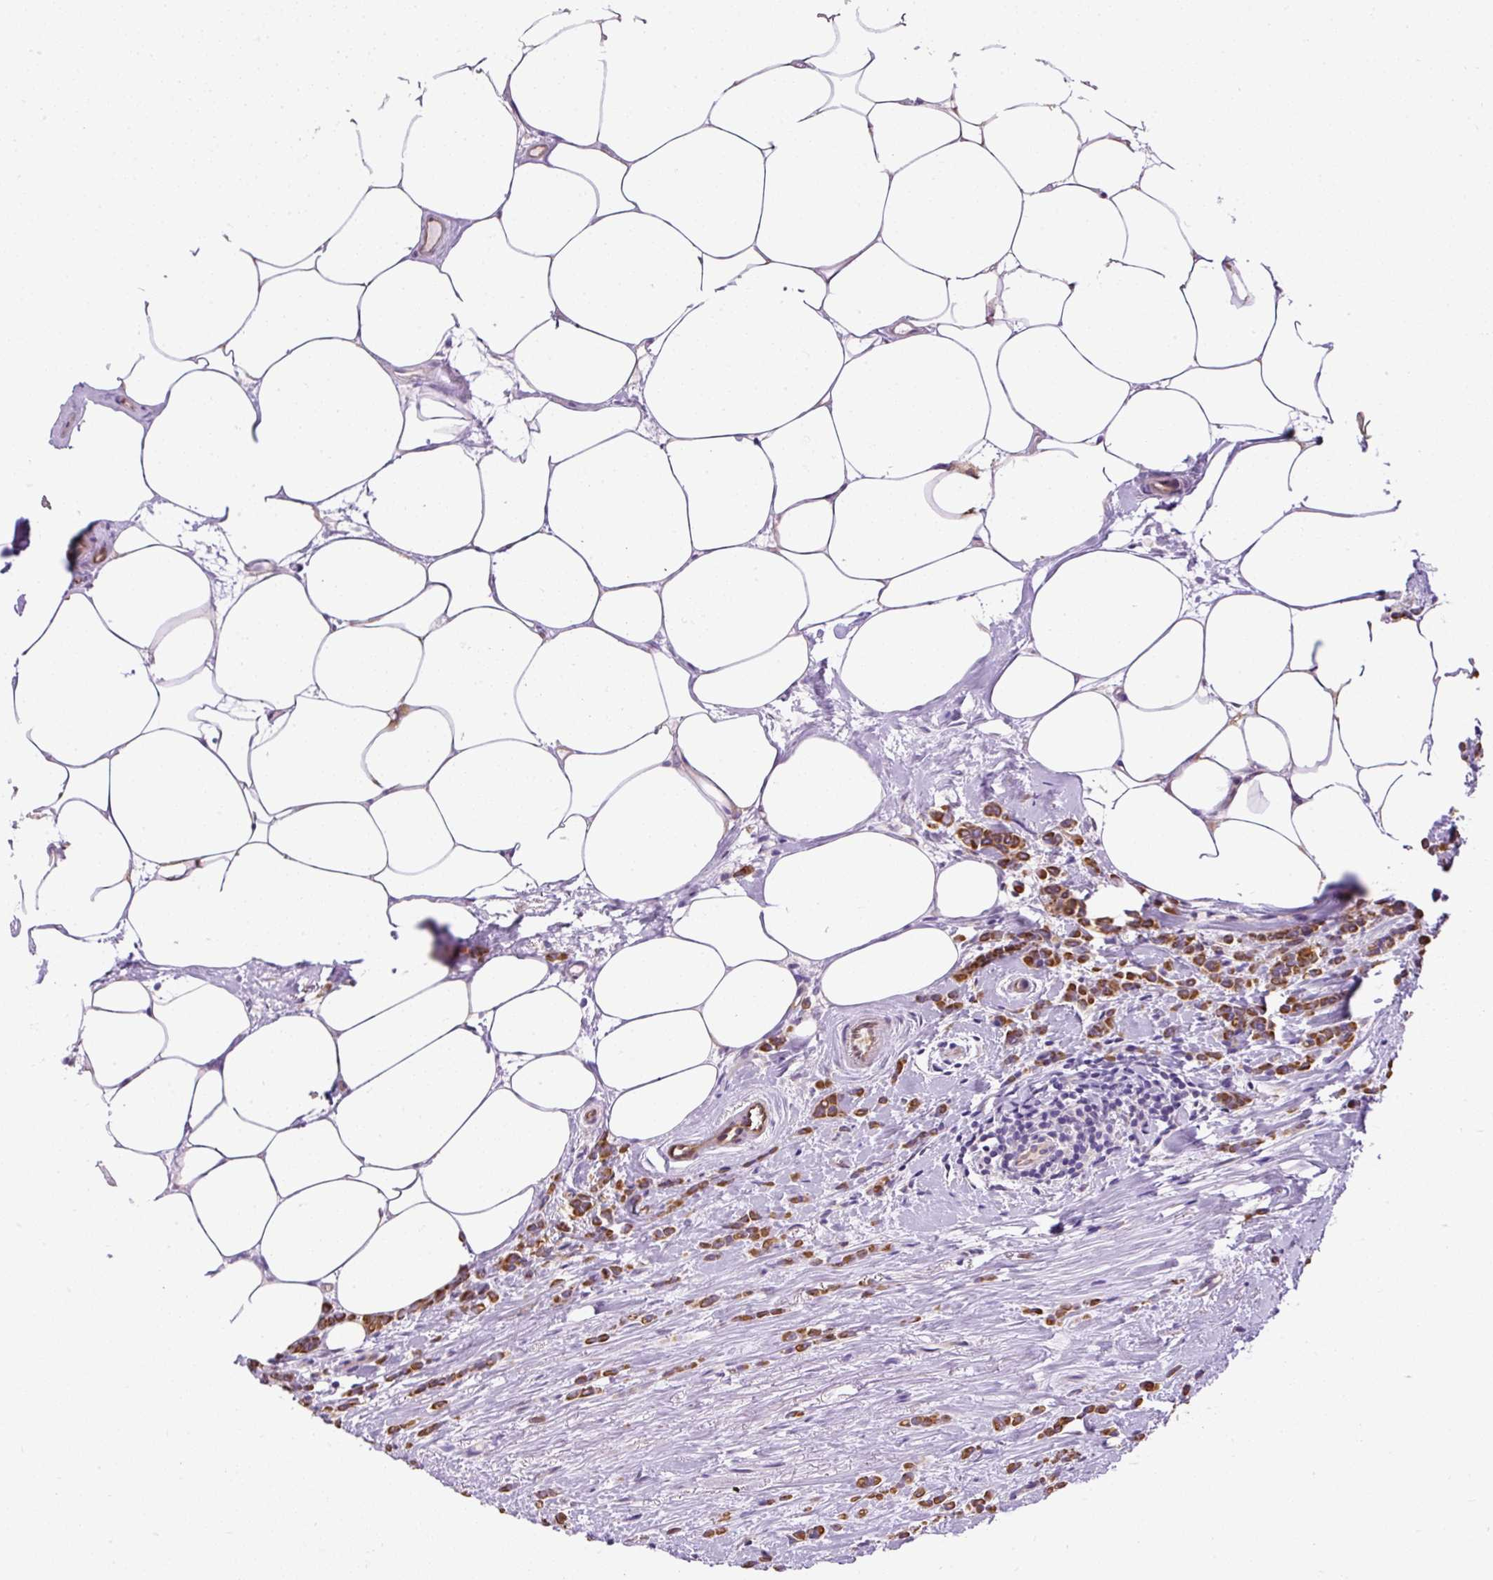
{"staining": {"intensity": "moderate", "quantity": ">75%", "location": "cytoplasmic/membranous"}, "tissue": "breast cancer", "cell_type": "Tumor cells", "image_type": "cancer", "snomed": [{"axis": "morphology", "description": "Lobular carcinoma"}, {"axis": "topography", "description": "Breast"}], "caption": "This is a micrograph of immunohistochemistry (IHC) staining of lobular carcinoma (breast), which shows moderate staining in the cytoplasmic/membranous of tumor cells.", "gene": "FAM149A", "patient": {"sex": "female", "age": 84}}